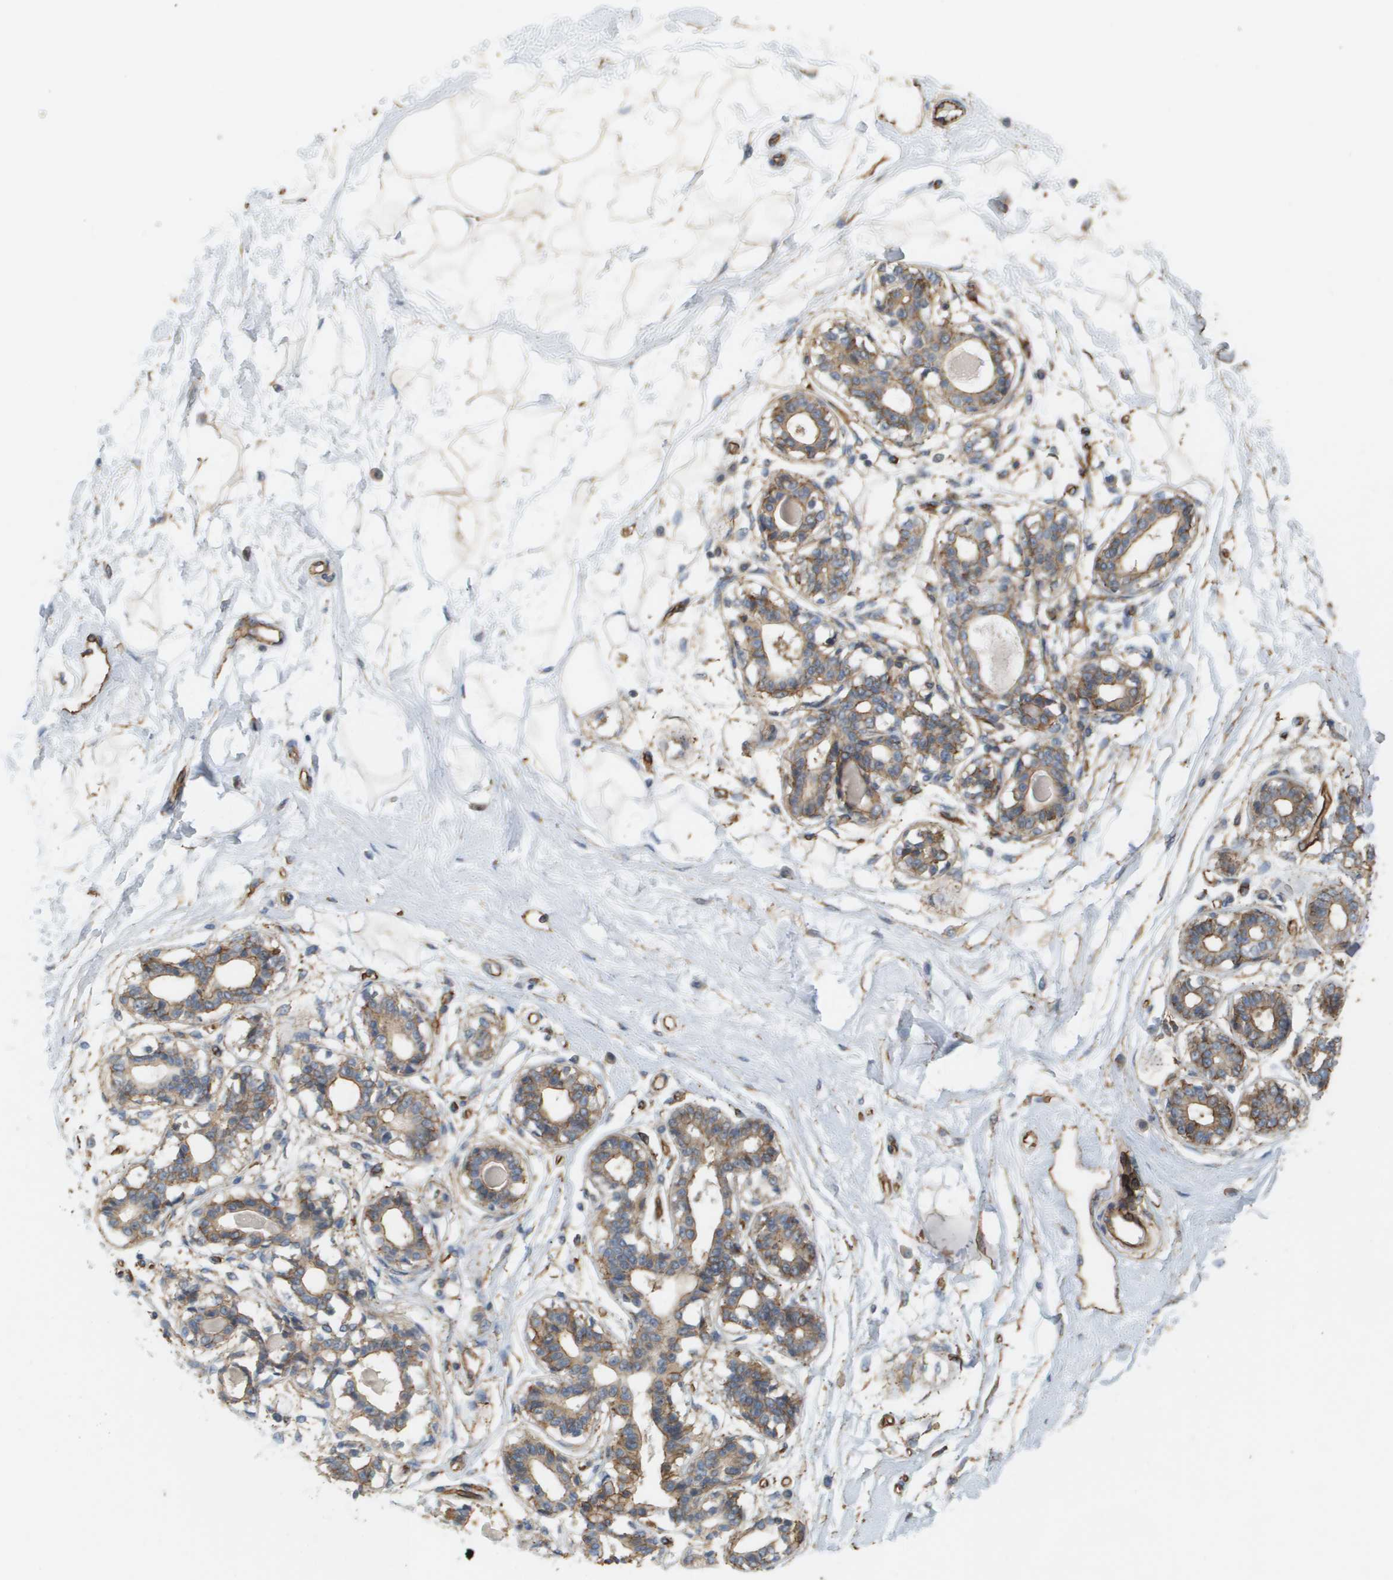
{"staining": {"intensity": "weak", "quantity": ">75%", "location": "cytoplasmic/membranous"}, "tissue": "breast", "cell_type": "Adipocytes", "image_type": "normal", "snomed": [{"axis": "morphology", "description": "Normal tissue, NOS"}, {"axis": "topography", "description": "Breast"}], "caption": "Breast was stained to show a protein in brown. There is low levels of weak cytoplasmic/membranous staining in about >75% of adipocytes. (Stains: DAB (3,3'-diaminobenzidine) in brown, nuclei in blue, Microscopy: brightfield microscopy at high magnification).", "gene": "SGMS2", "patient": {"sex": "female", "age": 45}}